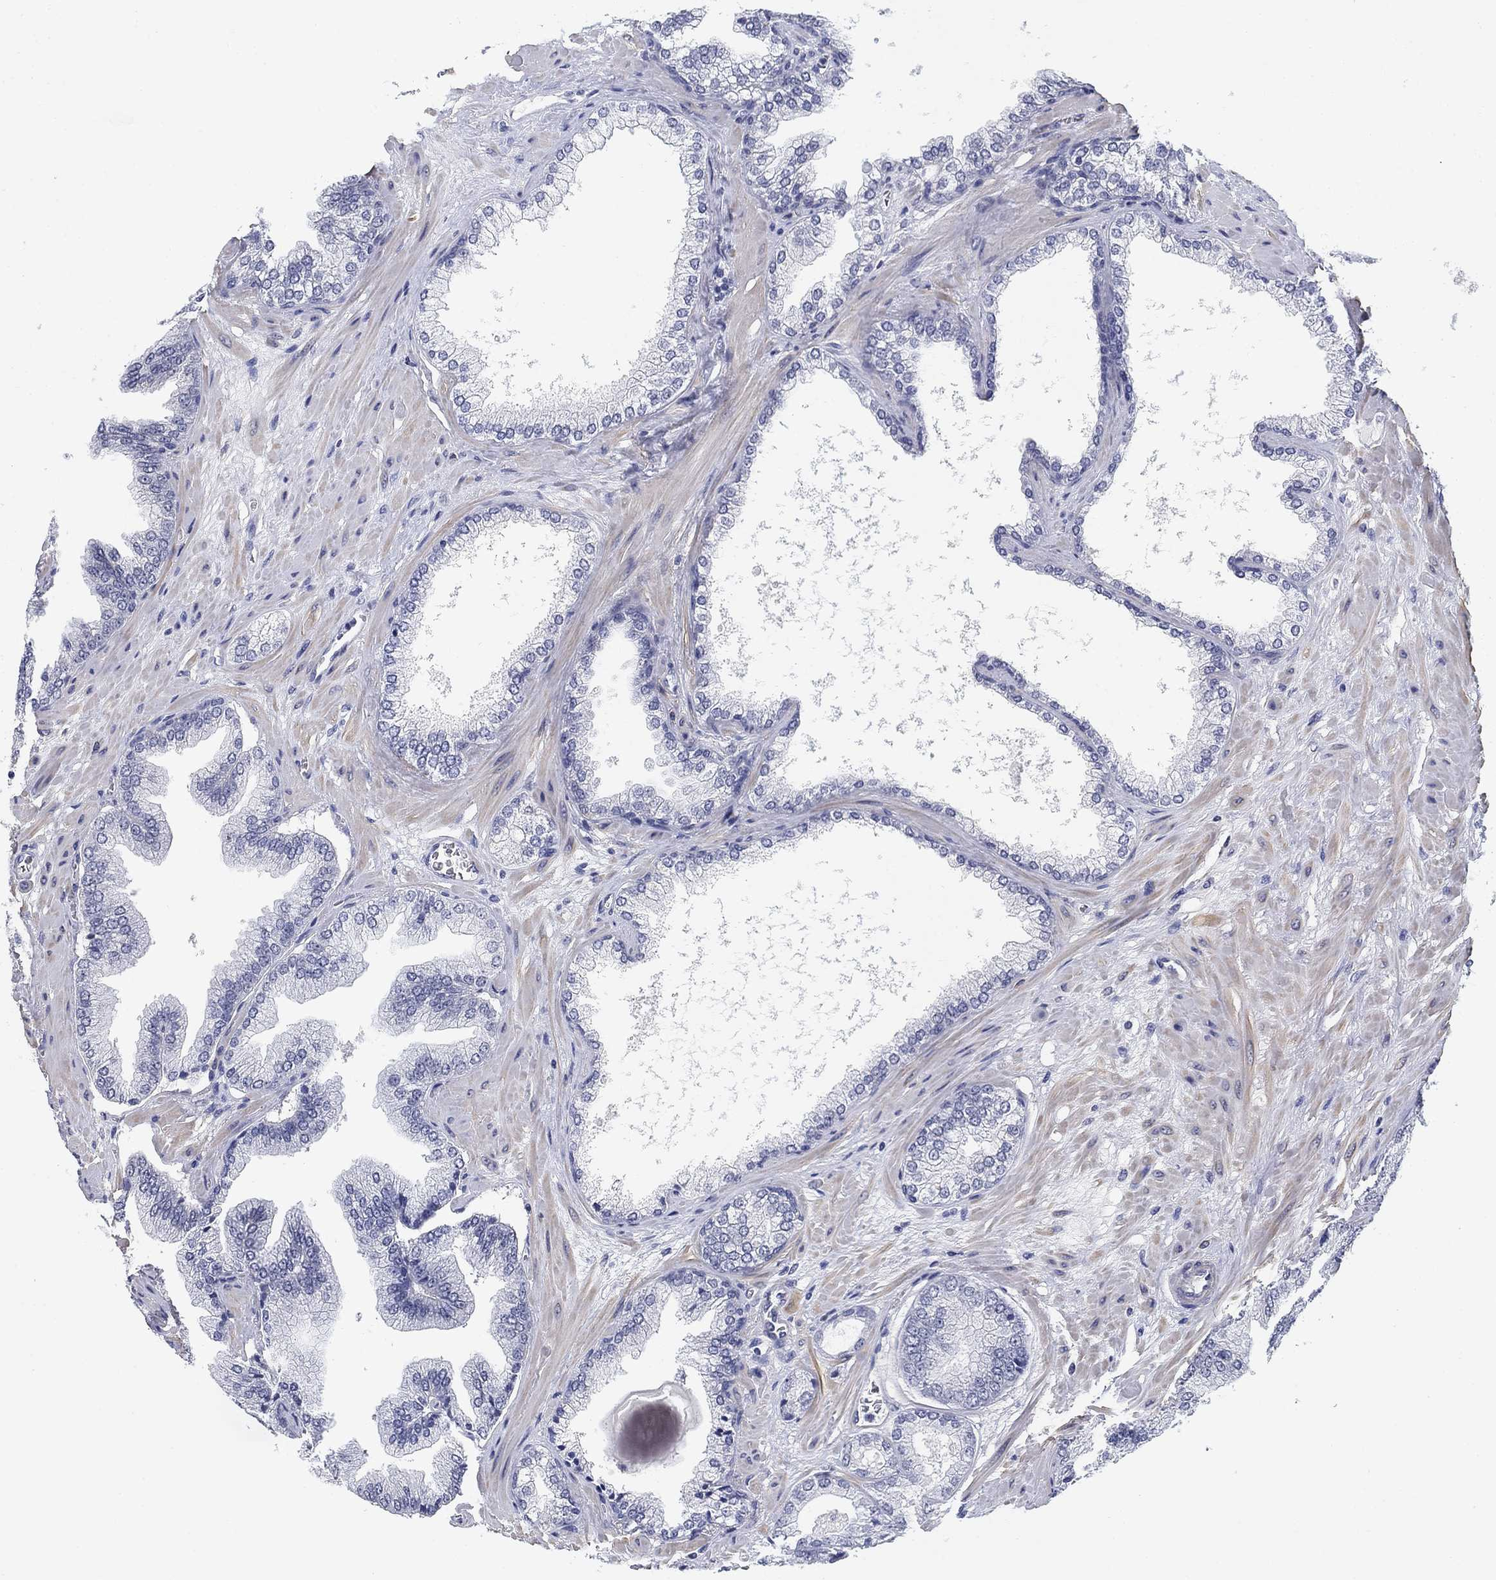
{"staining": {"intensity": "negative", "quantity": "none", "location": "none"}, "tissue": "prostate cancer", "cell_type": "Tumor cells", "image_type": "cancer", "snomed": [{"axis": "morphology", "description": "Adenocarcinoma, Low grade"}, {"axis": "topography", "description": "Prostate"}], "caption": "Immunohistochemistry (IHC) histopathology image of neoplastic tissue: human prostate cancer stained with DAB exhibits no significant protein staining in tumor cells.", "gene": "OTUB2", "patient": {"sex": "male", "age": 72}}